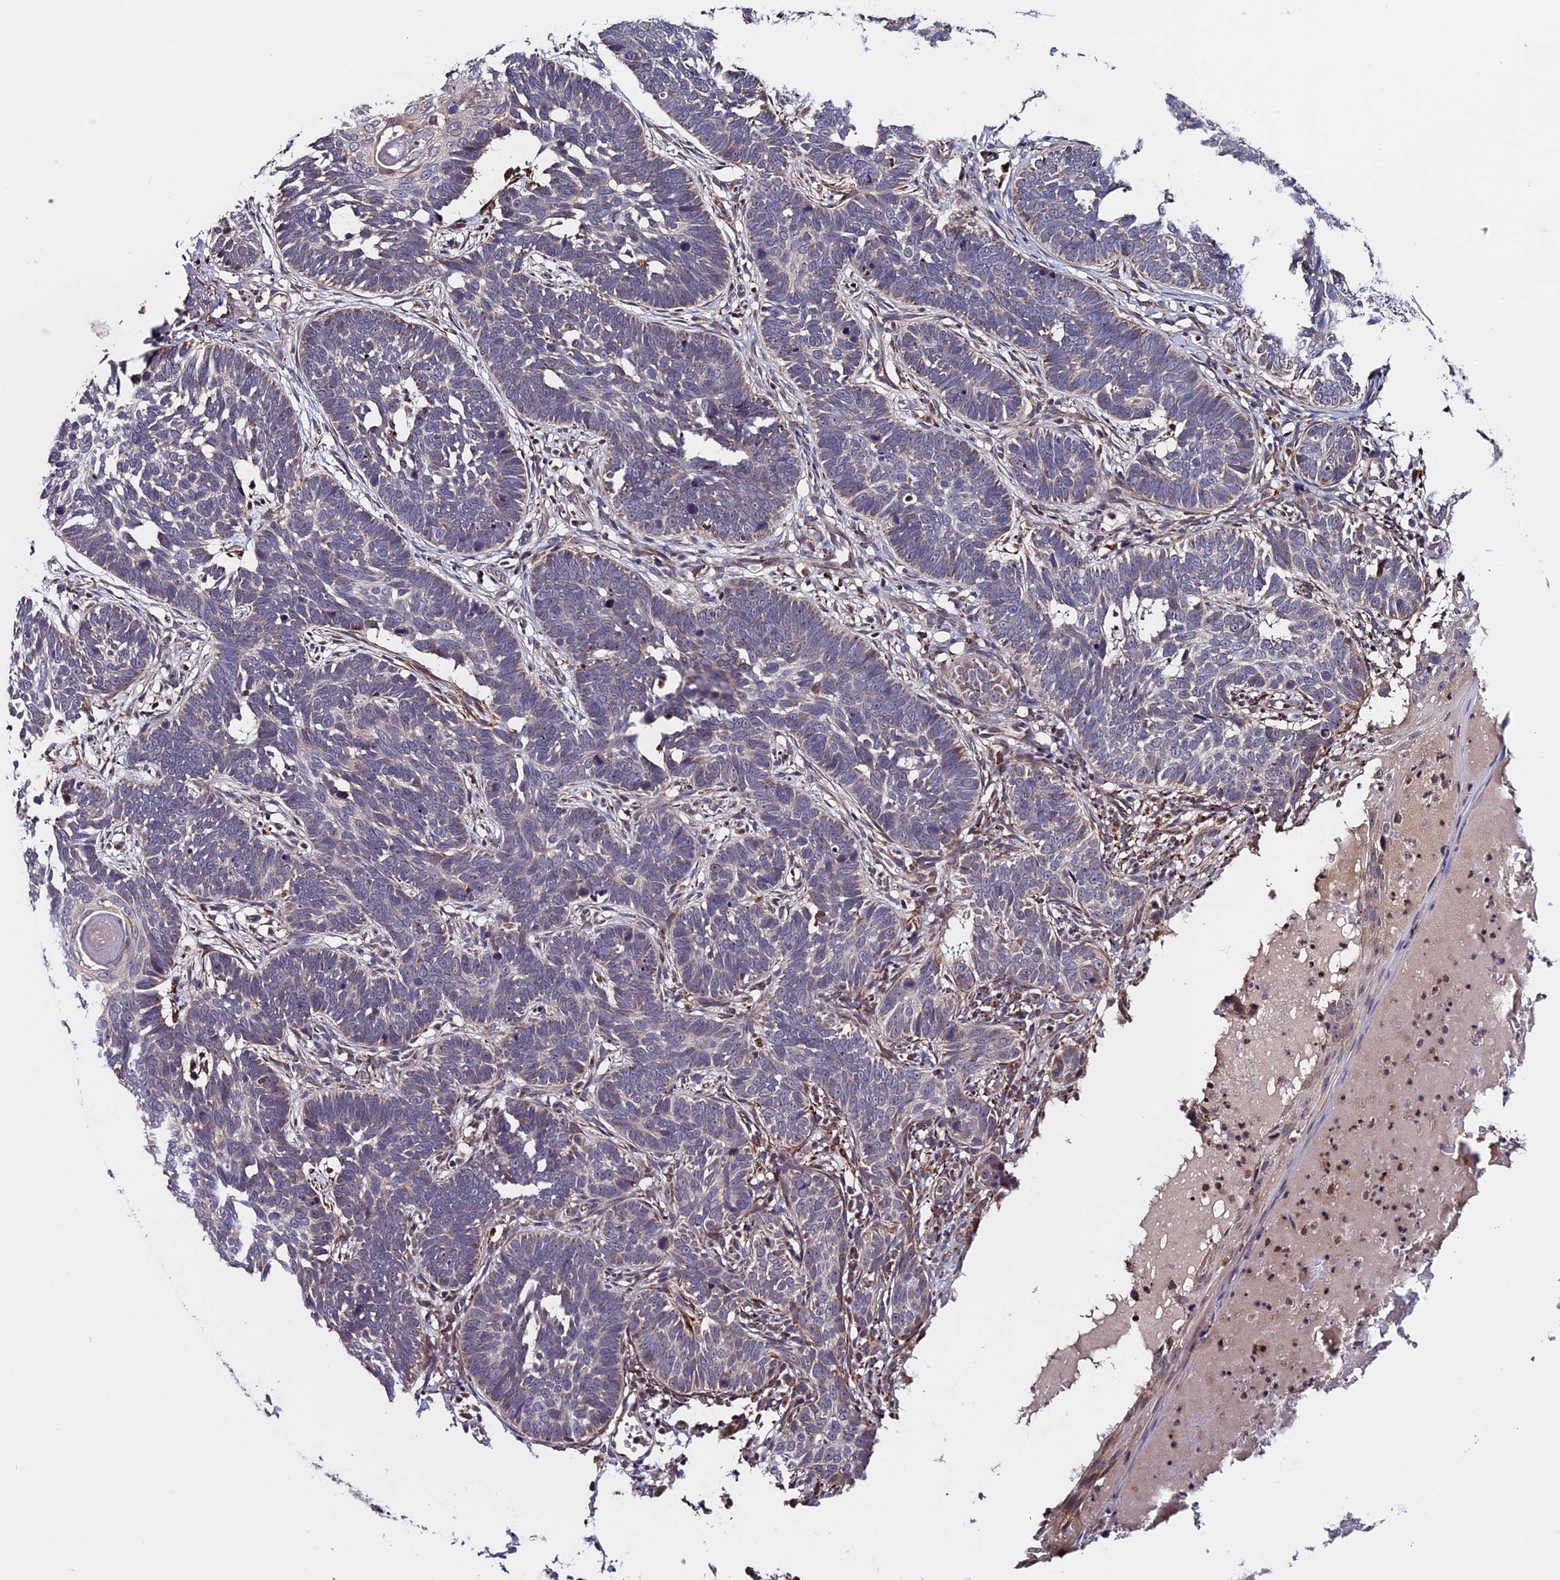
{"staining": {"intensity": "weak", "quantity": "<25%", "location": "cytoplasmic/membranous"}, "tissue": "skin cancer", "cell_type": "Tumor cells", "image_type": "cancer", "snomed": [{"axis": "morphology", "description": "Normal tissue, NOS"}, {"axis": "morphology", "description": "Basal cell carcinoma"}, {"axis": "topography", "description": "Skin"}], "caption": "IHC micrograph of neoplastic tissue: human skin cancer (basal cell carcinoma) stained with DAB reveals no significant protein positivity in tumor cells.", "gene": "RNF17", "patient": {"sex": "male", "age": 77}}